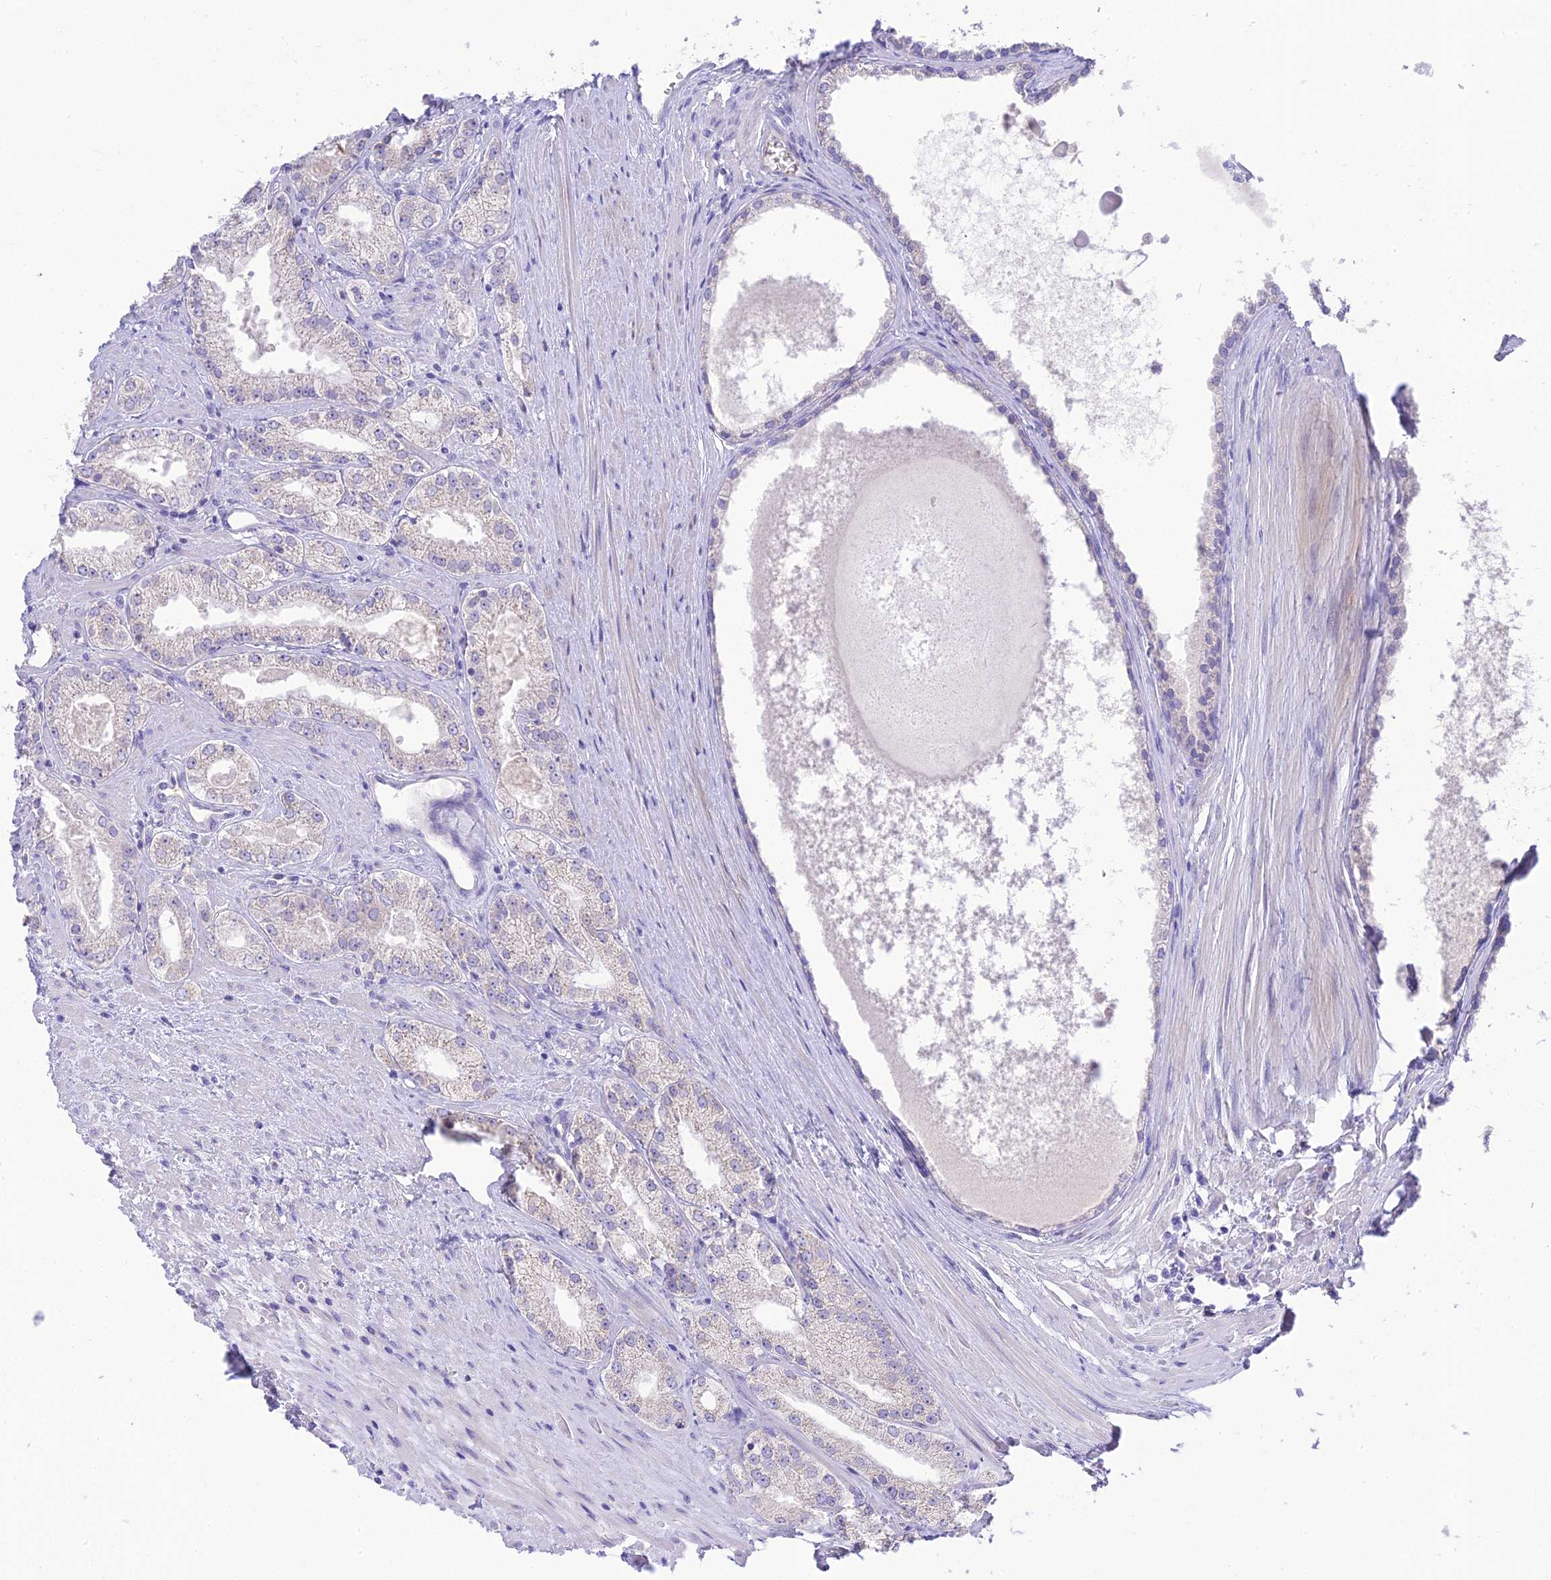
{"staining": {"intensity": "weak", "quantity": "<25%", "location": "cytoplasmic/membranous"}, "tissue": "prostate cancer", "cell_type": "Tumor cells", "image_type": "cancer", "snomed": [{"axis": "morphology", "description": "Adenocarcinoma, Low grade"}, {"axis": "topography", "description": "Prostate"}], "caption": "Micrograph shows no significant protein positivity in tumor cells of prostate cancer (low-grade adenocarcinoma).", "gene": "TMEM40", "patient": {"sex": "male", "age": 69}}